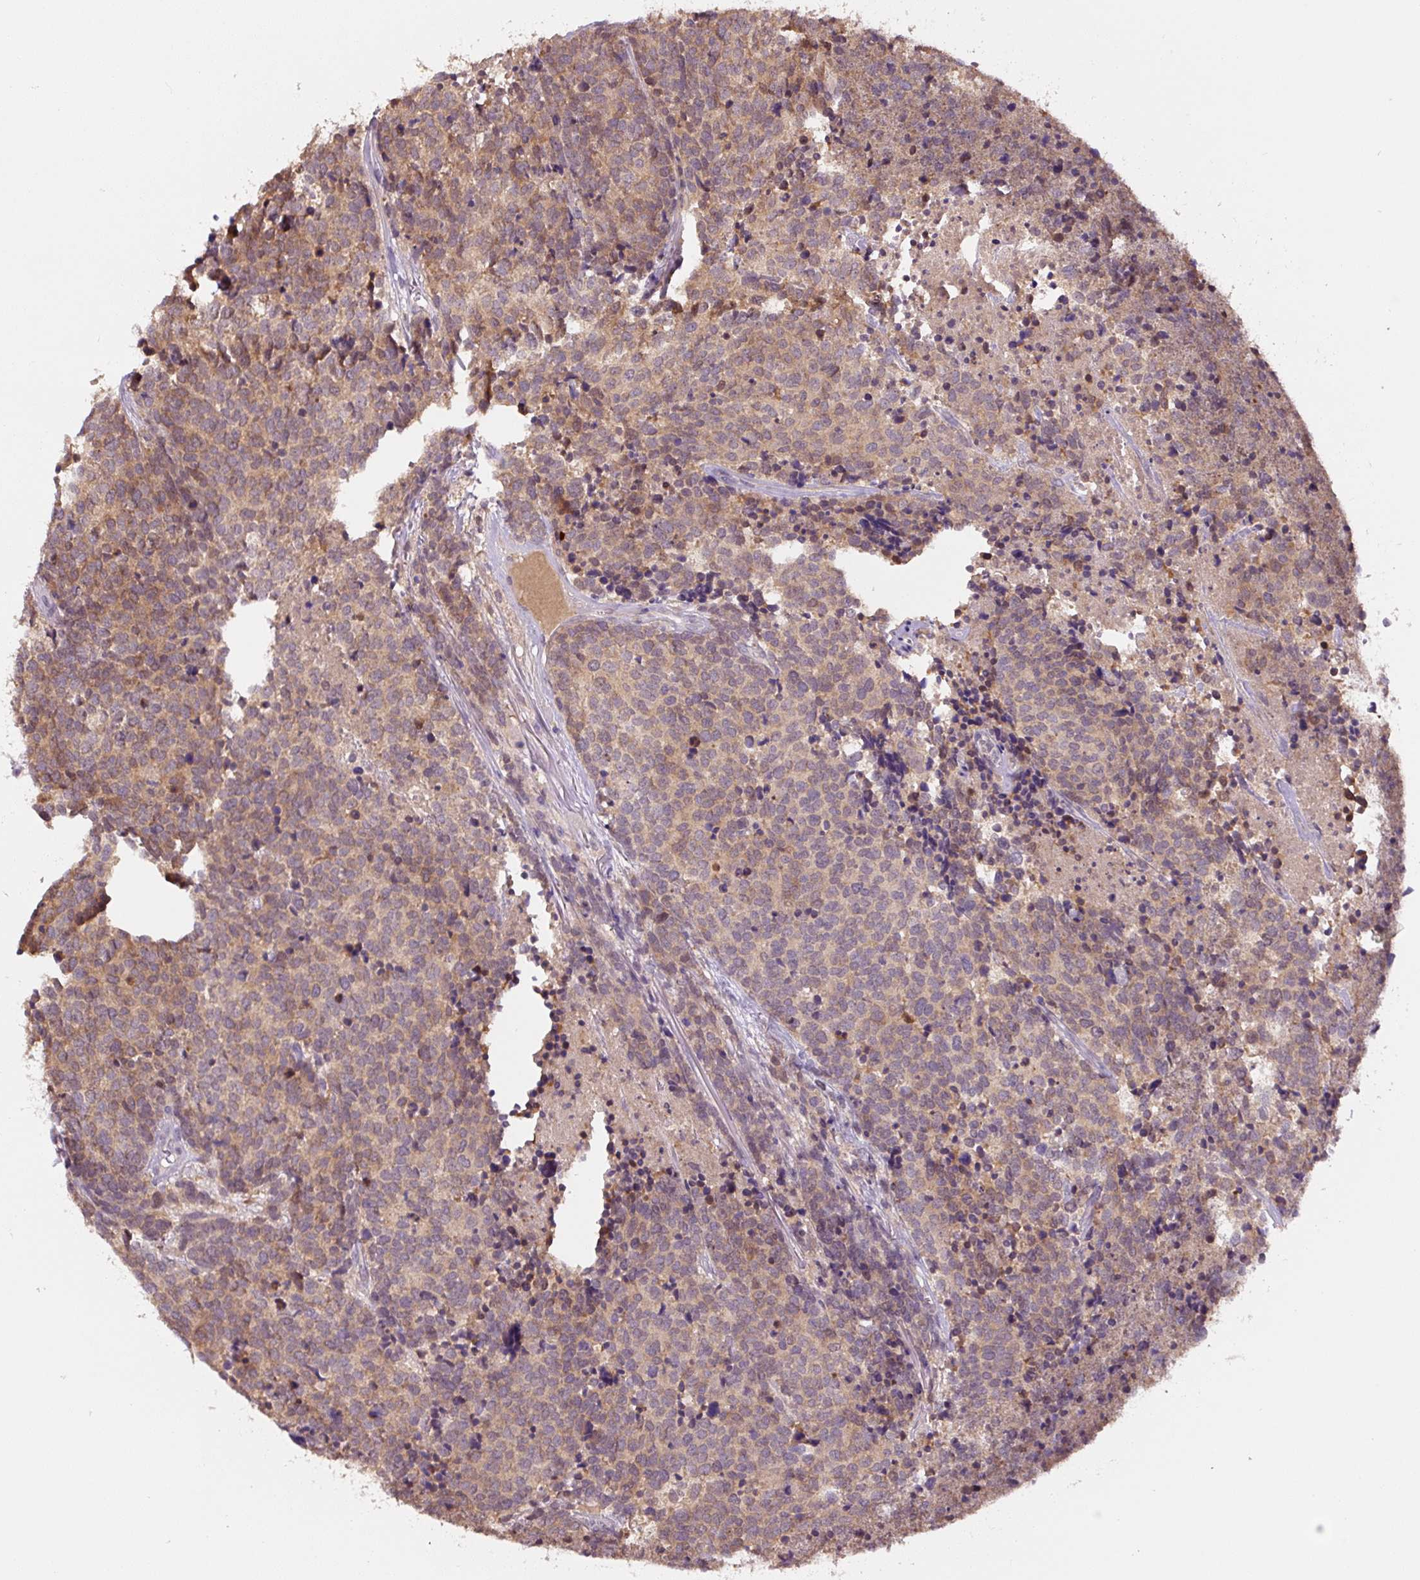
{"staining": {"intensity": "moderate", "quantity": ">75%", "location": "cytoplasmic/membranous"}, "tissue": "carcinoid", "cell_type": "Tumor cells", "image_type": "cancer", "snomed": [{"axis": "morphology", "description": "Carcinoid, malignant, NOS"}, {"axis": "topography", "description": "Skin"}], "caption": "IHC of human carcinoid demonstrates medium levels of moderate cytoplasmic/membranous positivity in approximately >75% of tumor cells.", "gene": "ASRGL1", "patient": {"sex": "female", "age": 79}}